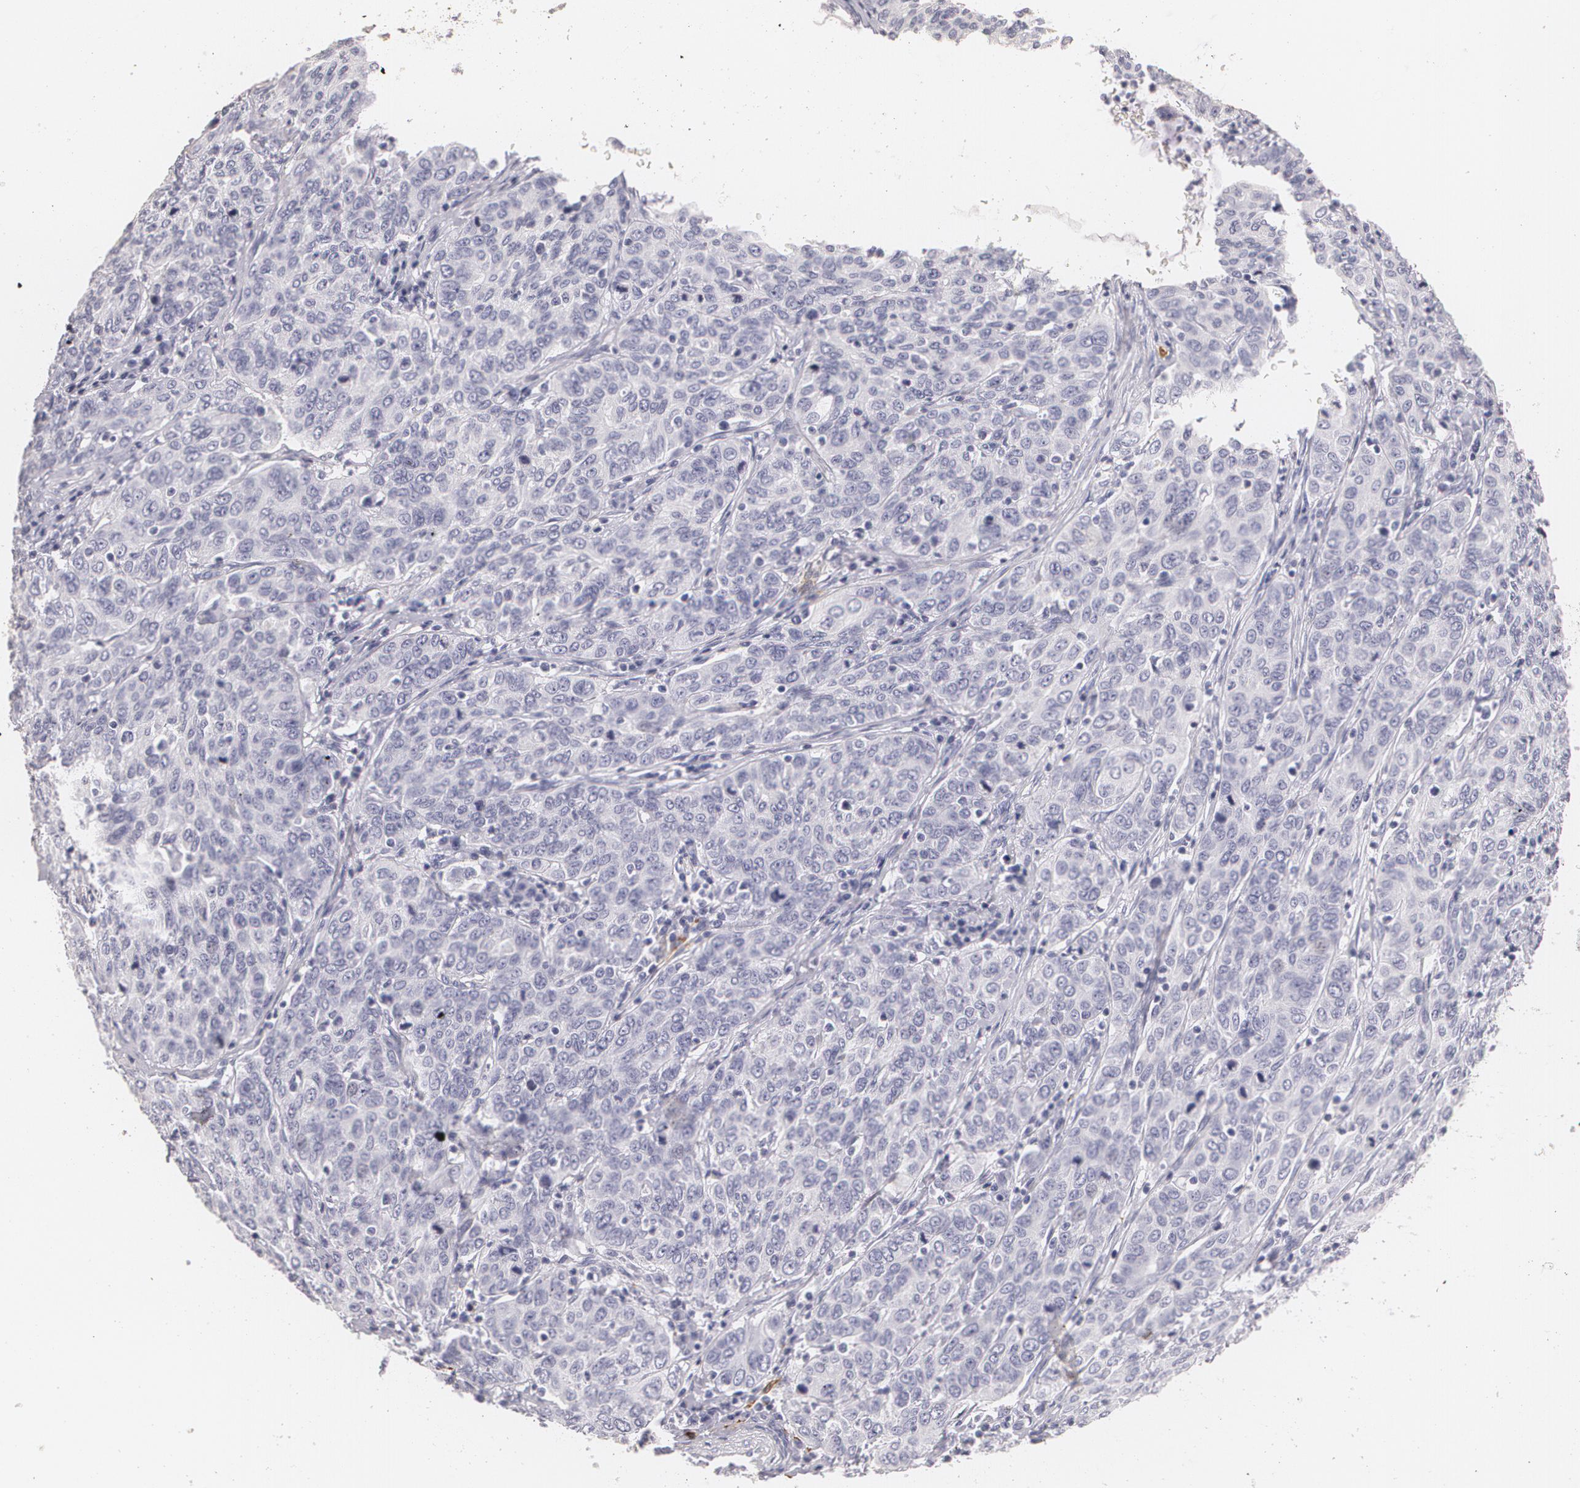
{"staining": {"intensity": "negative", "quantity": "none", "location": "none"}, "tissue": "cervical cancer", "cell_type": "Tumor cells", "image_type": "cancer", "snomed": [{"axis": "morphology", "description": "Squamous cell carcinoma, NOS"}, {"axis": "topography", "description": "Cervix"}], "caption": "Cervical squamous cell carcinoma was stained to show a protein in brown. There is no significant staining in tumor cells.", "gene": "NGFR", "patient": {"sex": "female", "age": 38}}